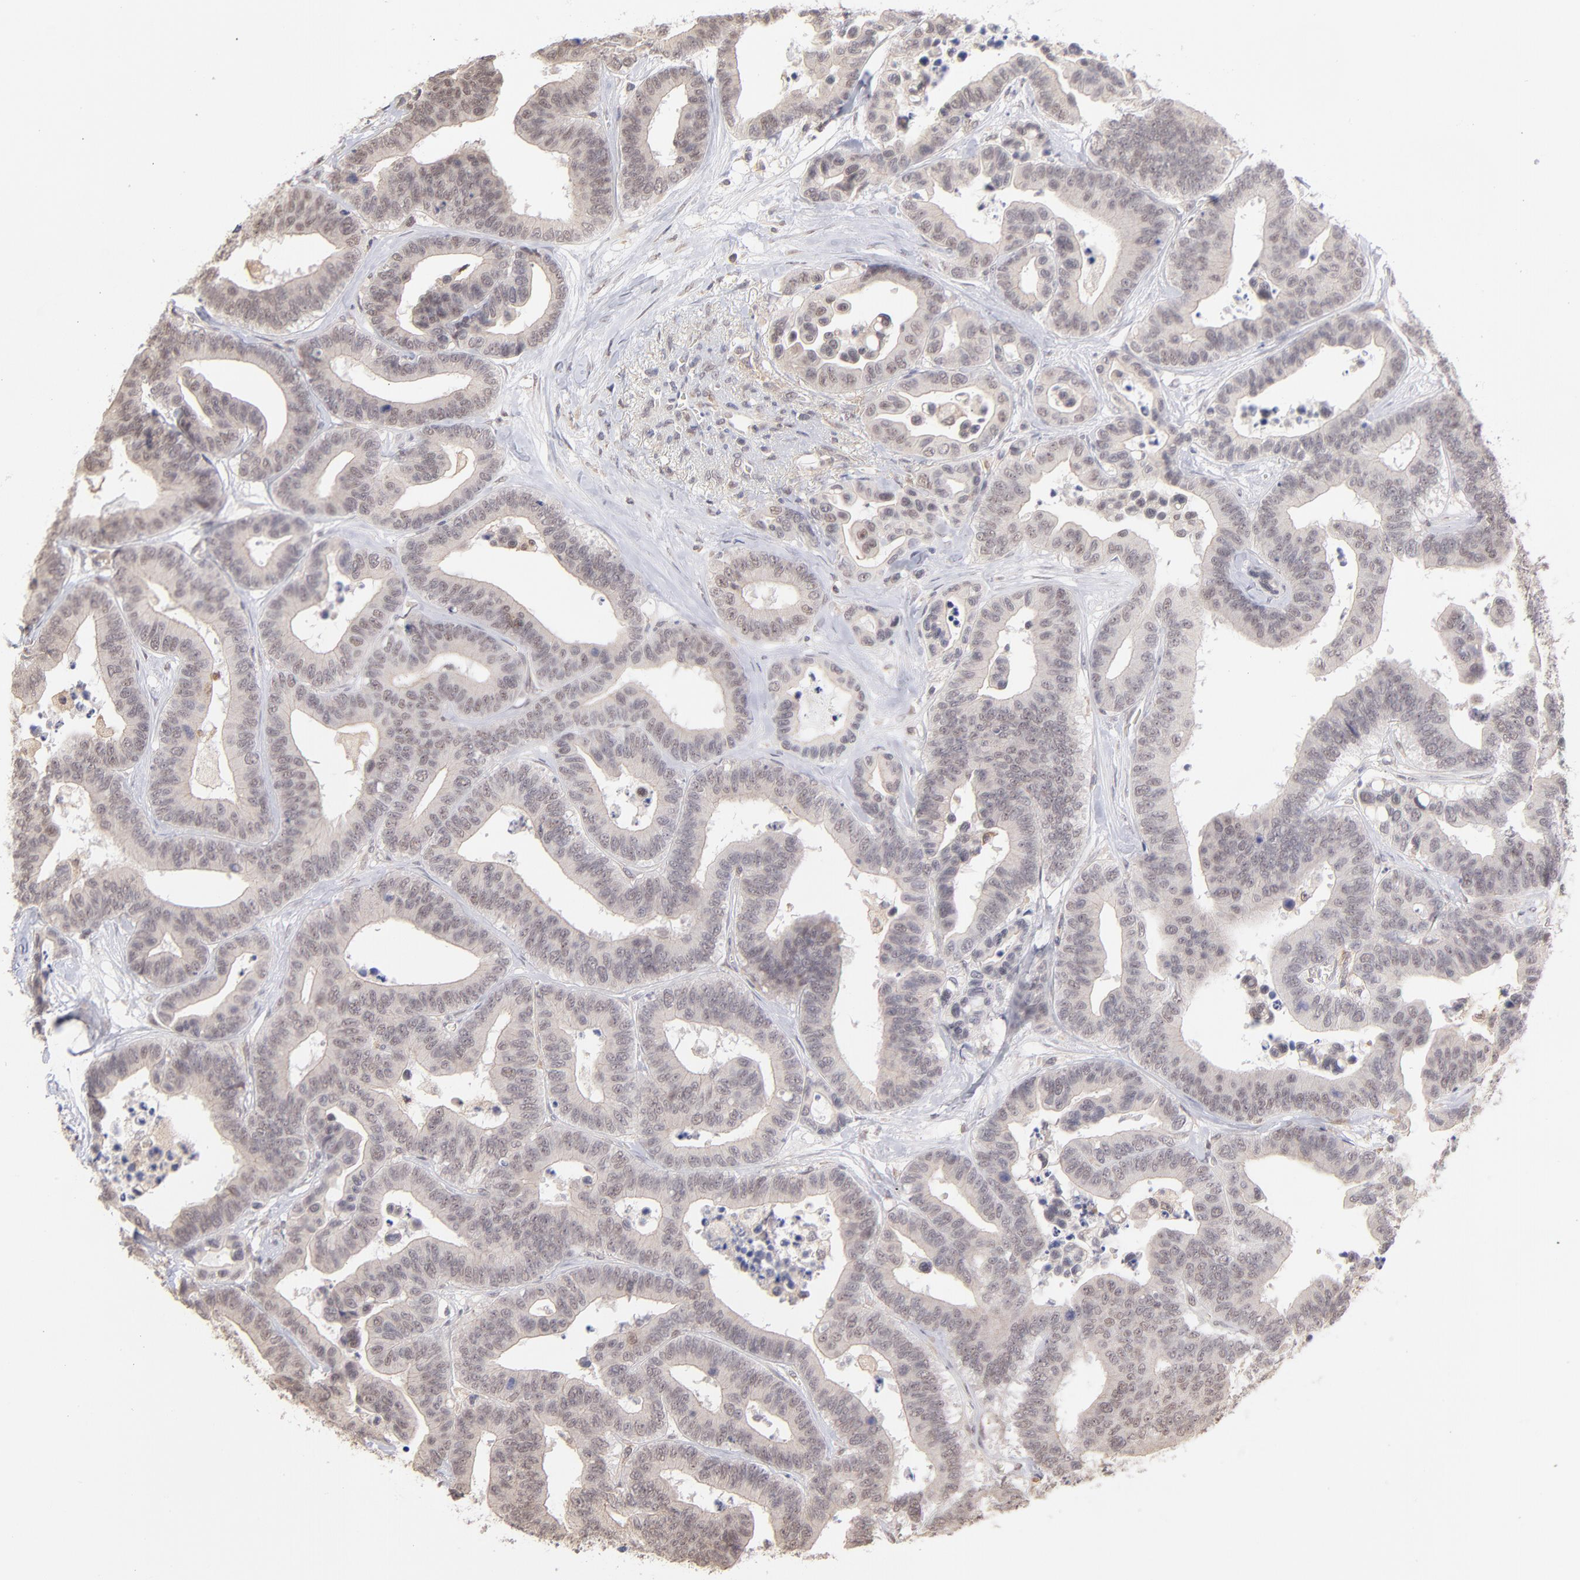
{"staining": {"intensity": "weak", "quantity": "<25%", "location": "nuclear"}, "tissue": "colorectal cancer", "cell_type": "Tumor cells", "image_type": "cancer", "snomed": [{"axis": "morphology", "description": "Adenocarcinoma, NOS"}, {"axis": "topography", "description": "Colon"}], "caption": "This is an immunohistochemistry (IHC) micrograph of colorectal adenocarcinoma. There is no staining in tumor cells.", "gene": "OAS1", "patient": {"sex": "male", "age": 82}}